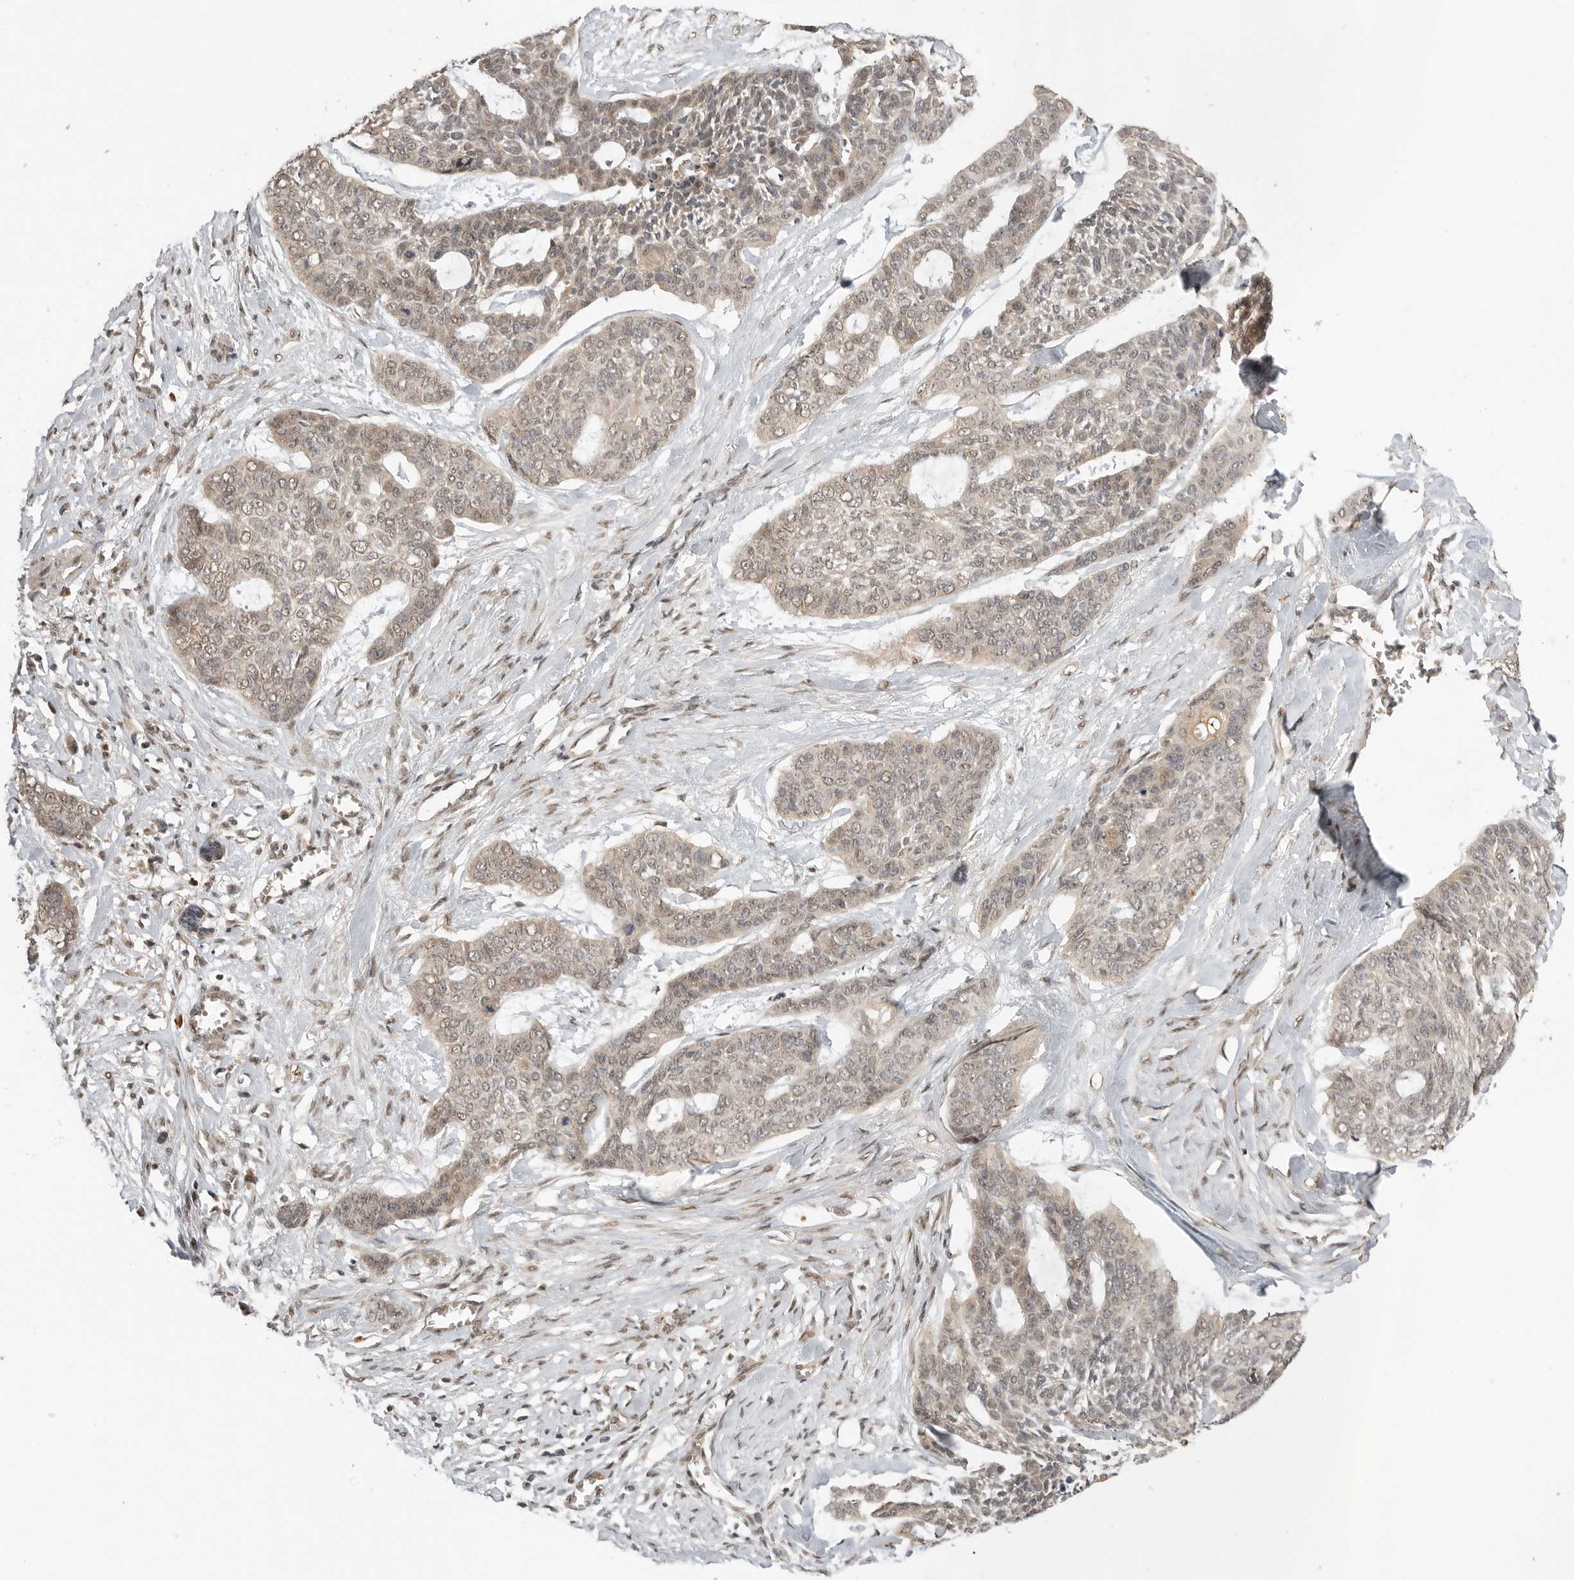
{"staining": {"intensity": "weak", "quantity": ">75%", "location": "nuclear"}, "tissue": "skin cancer", "cell_type": "Tumor cells", "image_type": "cancer", "snomed": [{"axis": "morphology", "description": "Basal cell carcinoma"}, {"axis": "topography", "description": "Skin"}], "caption": "DAB (3,3'-diaminobenzidine) immunohistochemical staining of human skin basal cell carcinoma displays weak nuclear protein staining in approximately >75% of tumor cells. (DAB = brown stain, brightfield microscopy at high magnification).", "gene": "ASPSCR1", "patient": {"sex": "female", "age": 64}}